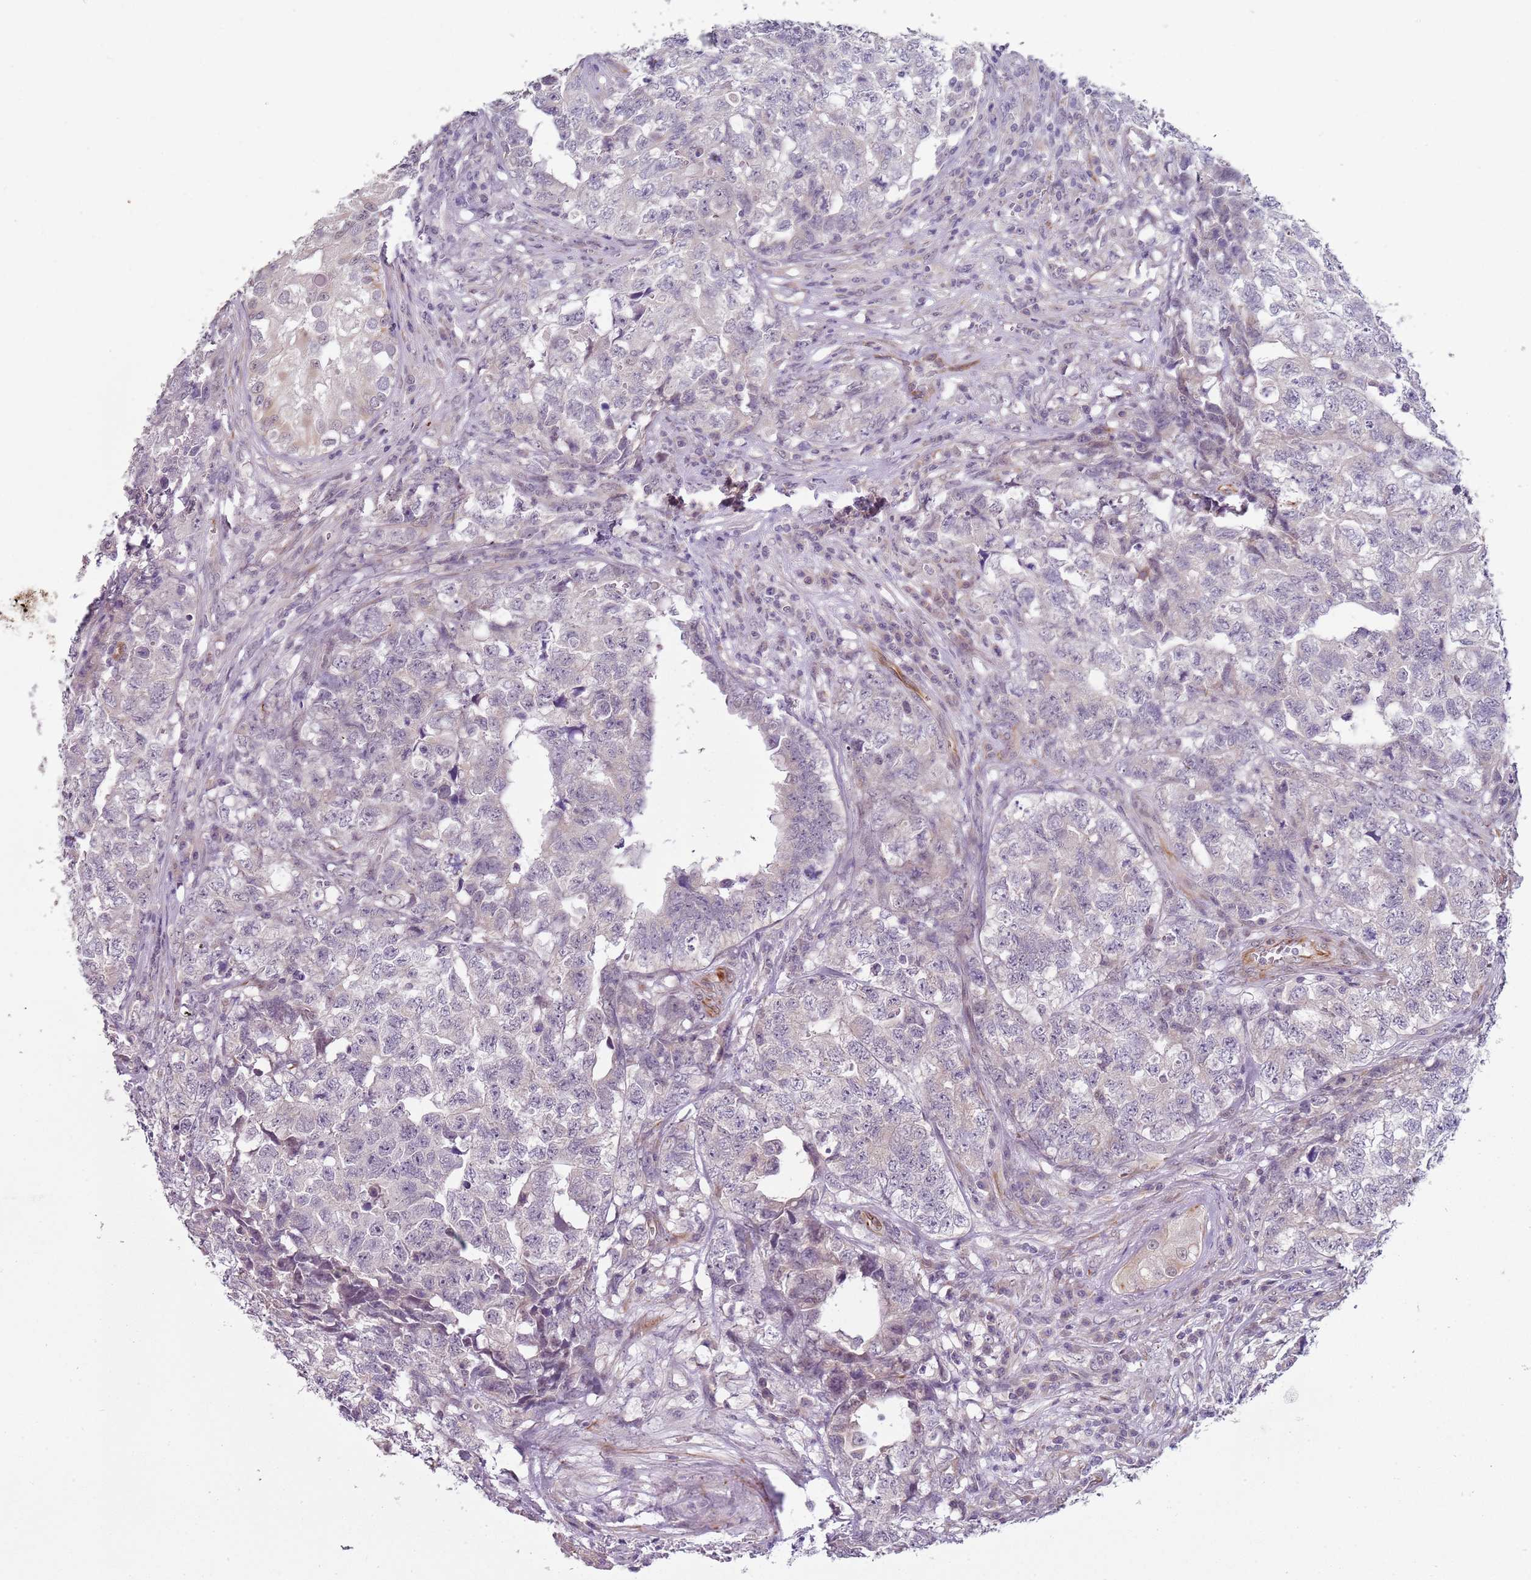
{"staining": {"intensity": "negative", "quantity": "none", "location": "none"}, "tissue": "testis cancer", "cell_type": "Tumor cells", "image_type": "cancer", "snomed": [{"axis": "morphology", "description": "Carcinoma, Embryonal, NOS"}, {"axis": "topography", "description": "Testis"}], "caption": "IHC of testis embryonal carcinoma reveals no expression in tumor cells. (DAB immunohistochemistry (IHC) with hematoxylin counter stain).", "gene": "NBPF3", "patient": {"sex": "male", "age": 31}}